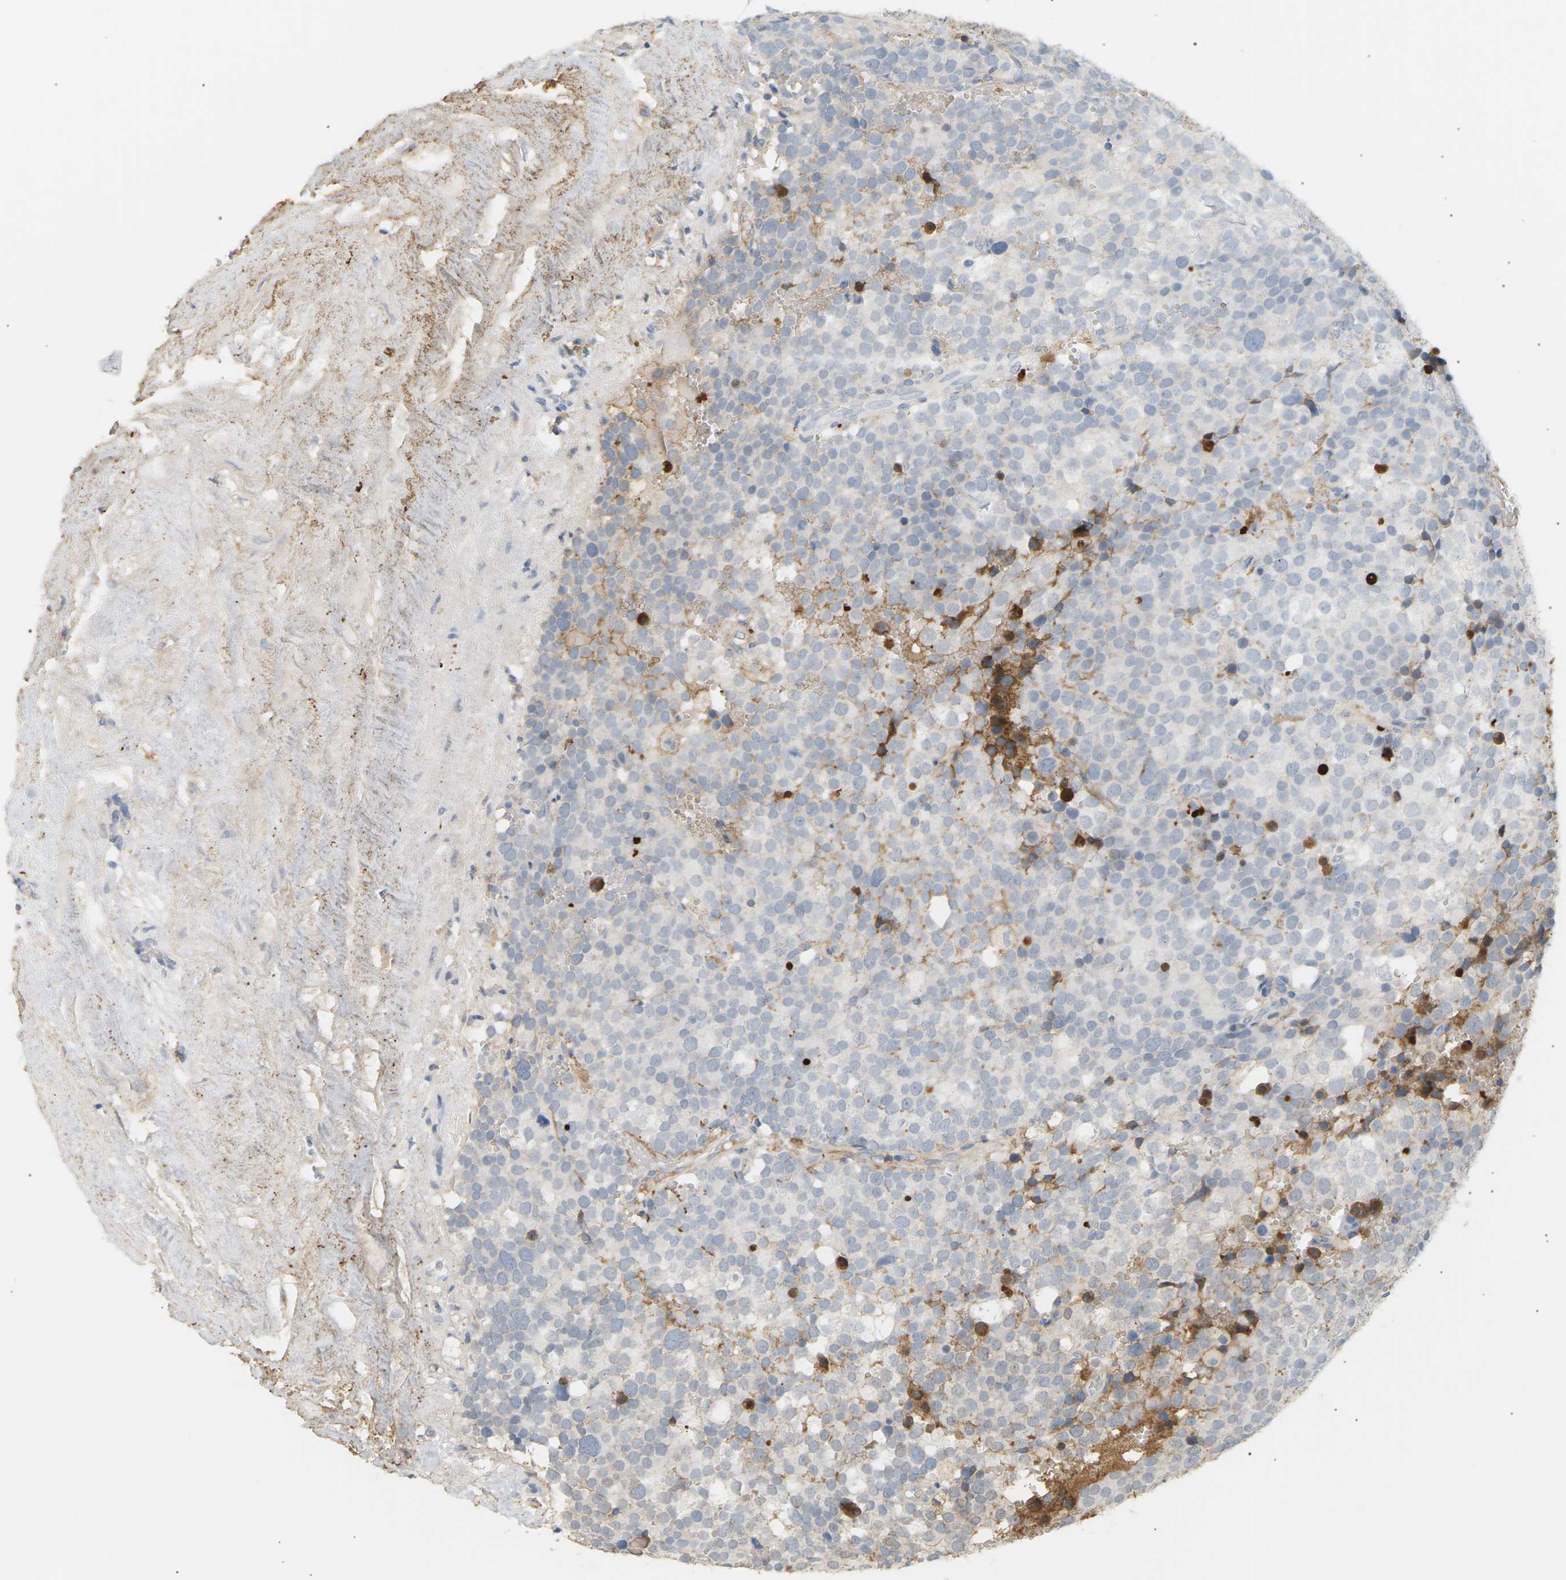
{"staining": {"intensity": "negative", "quantity": "none", "location": "none"}, "tissue": "testis cancer", "cell_type": "Tumor cells", "image_type": "cancer", "snomed": [{"axis": "morphology", "description": "Seminoma, NOS"}, {"axis": "topography", "description": "Testis"}], "caption": "A photomicrograph of testis cancer (seminoma) stained for a protein reveals no brown staining in tumor cells.", "gene": "CLU", "patient": {"sex": "male", "age": 71}}